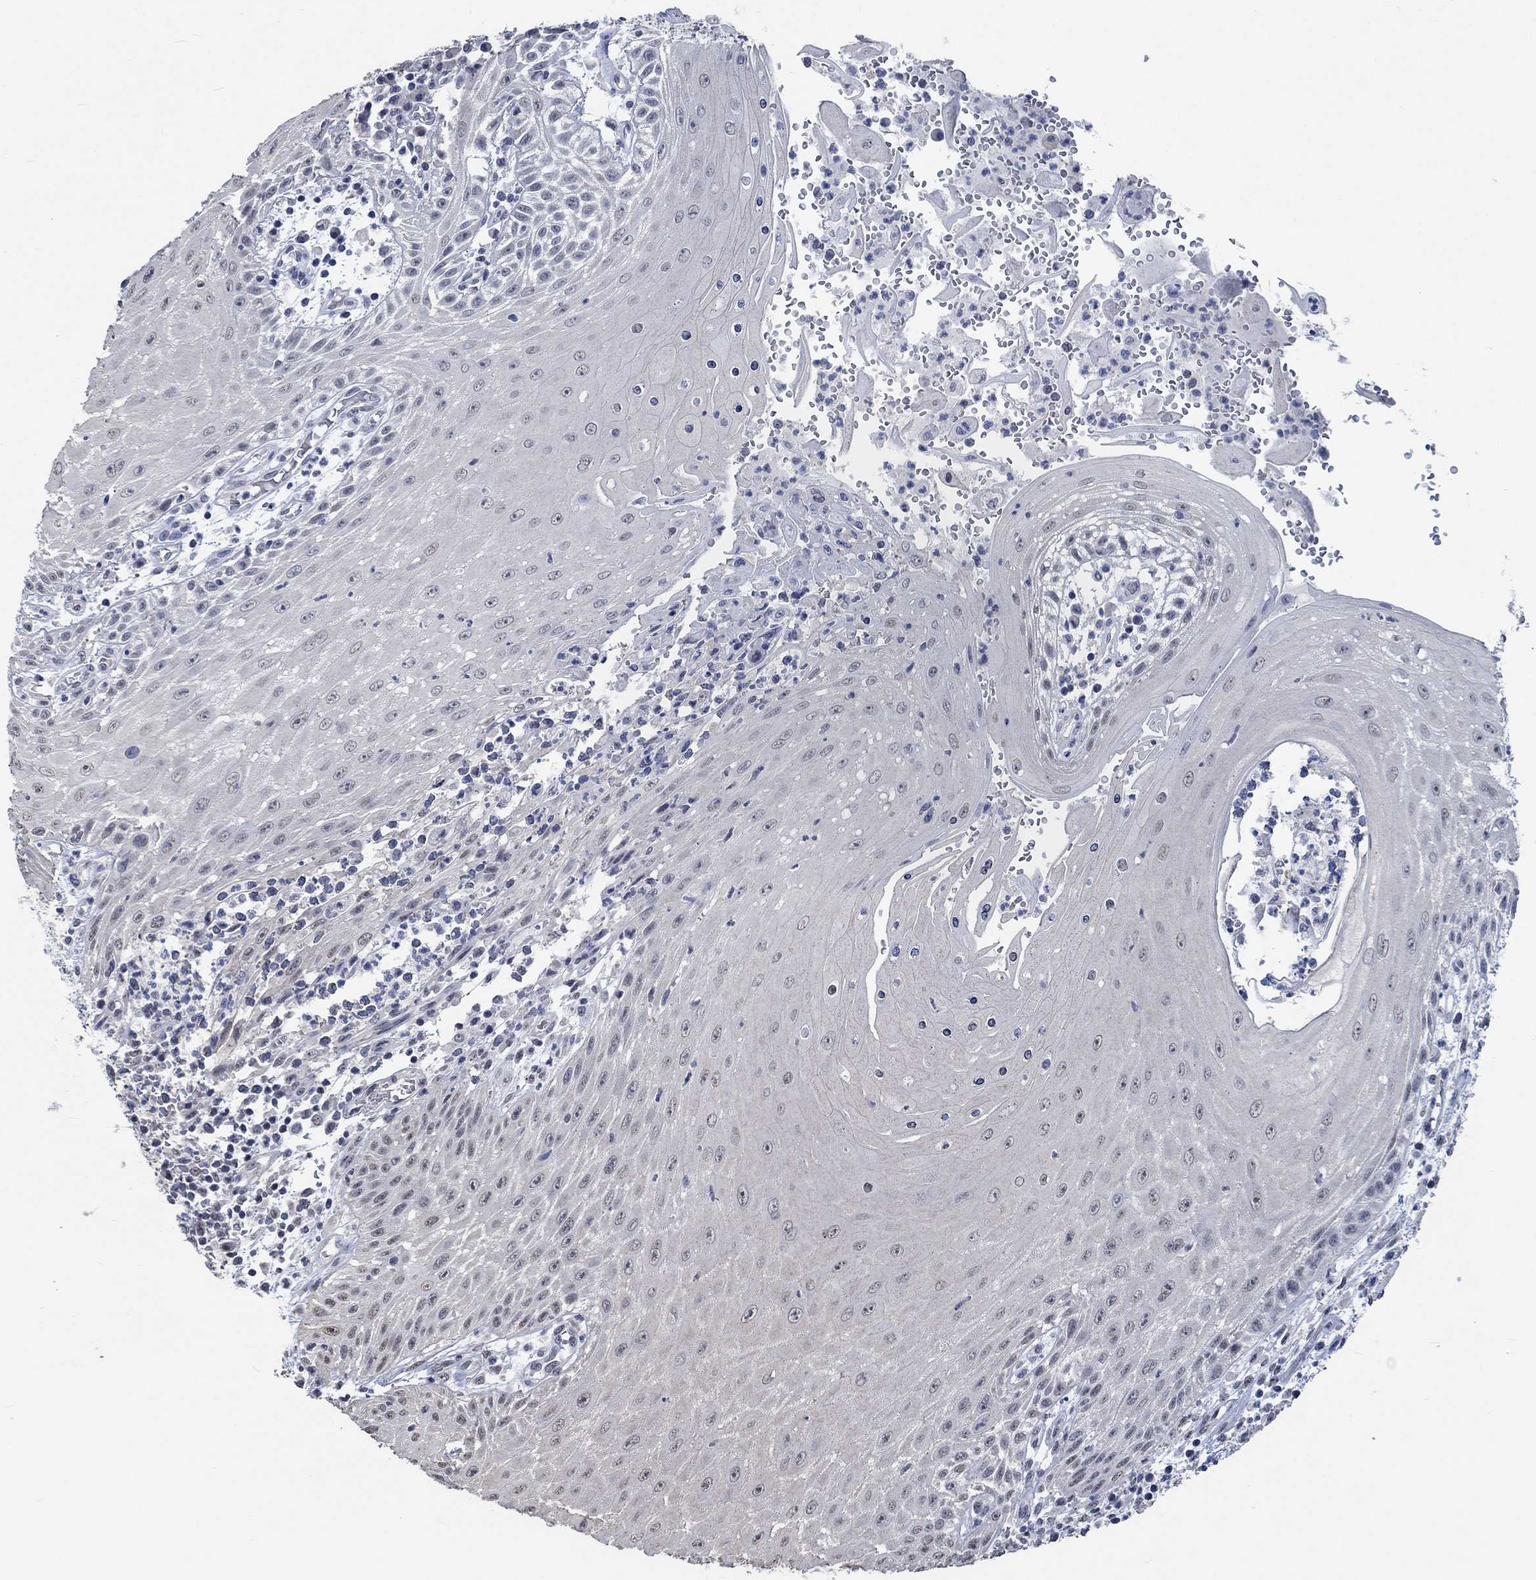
{"staining": {"intensity": "negative", "quantity": "none", "location": "none"}, "tissue": "head and neck cancer", "cell_type": "Tumor cells", "image_type": "cancer", "snomed": [{"axis": "morphology", "description": "Squamous cell carcinoma, NOS"}, {"axis": "topography", "description": "Oral tissue"}, {"axis": "topography", "description": "Head-Neck"}], "caption": "Human head and neck cancer (squamous cell carcinoma) stained for a protein using immunohistochemistry (IHC) displays no positivity in tumor cells.", "gene": "OBSCN", "patient": {"sex": "male", "age": 58}}